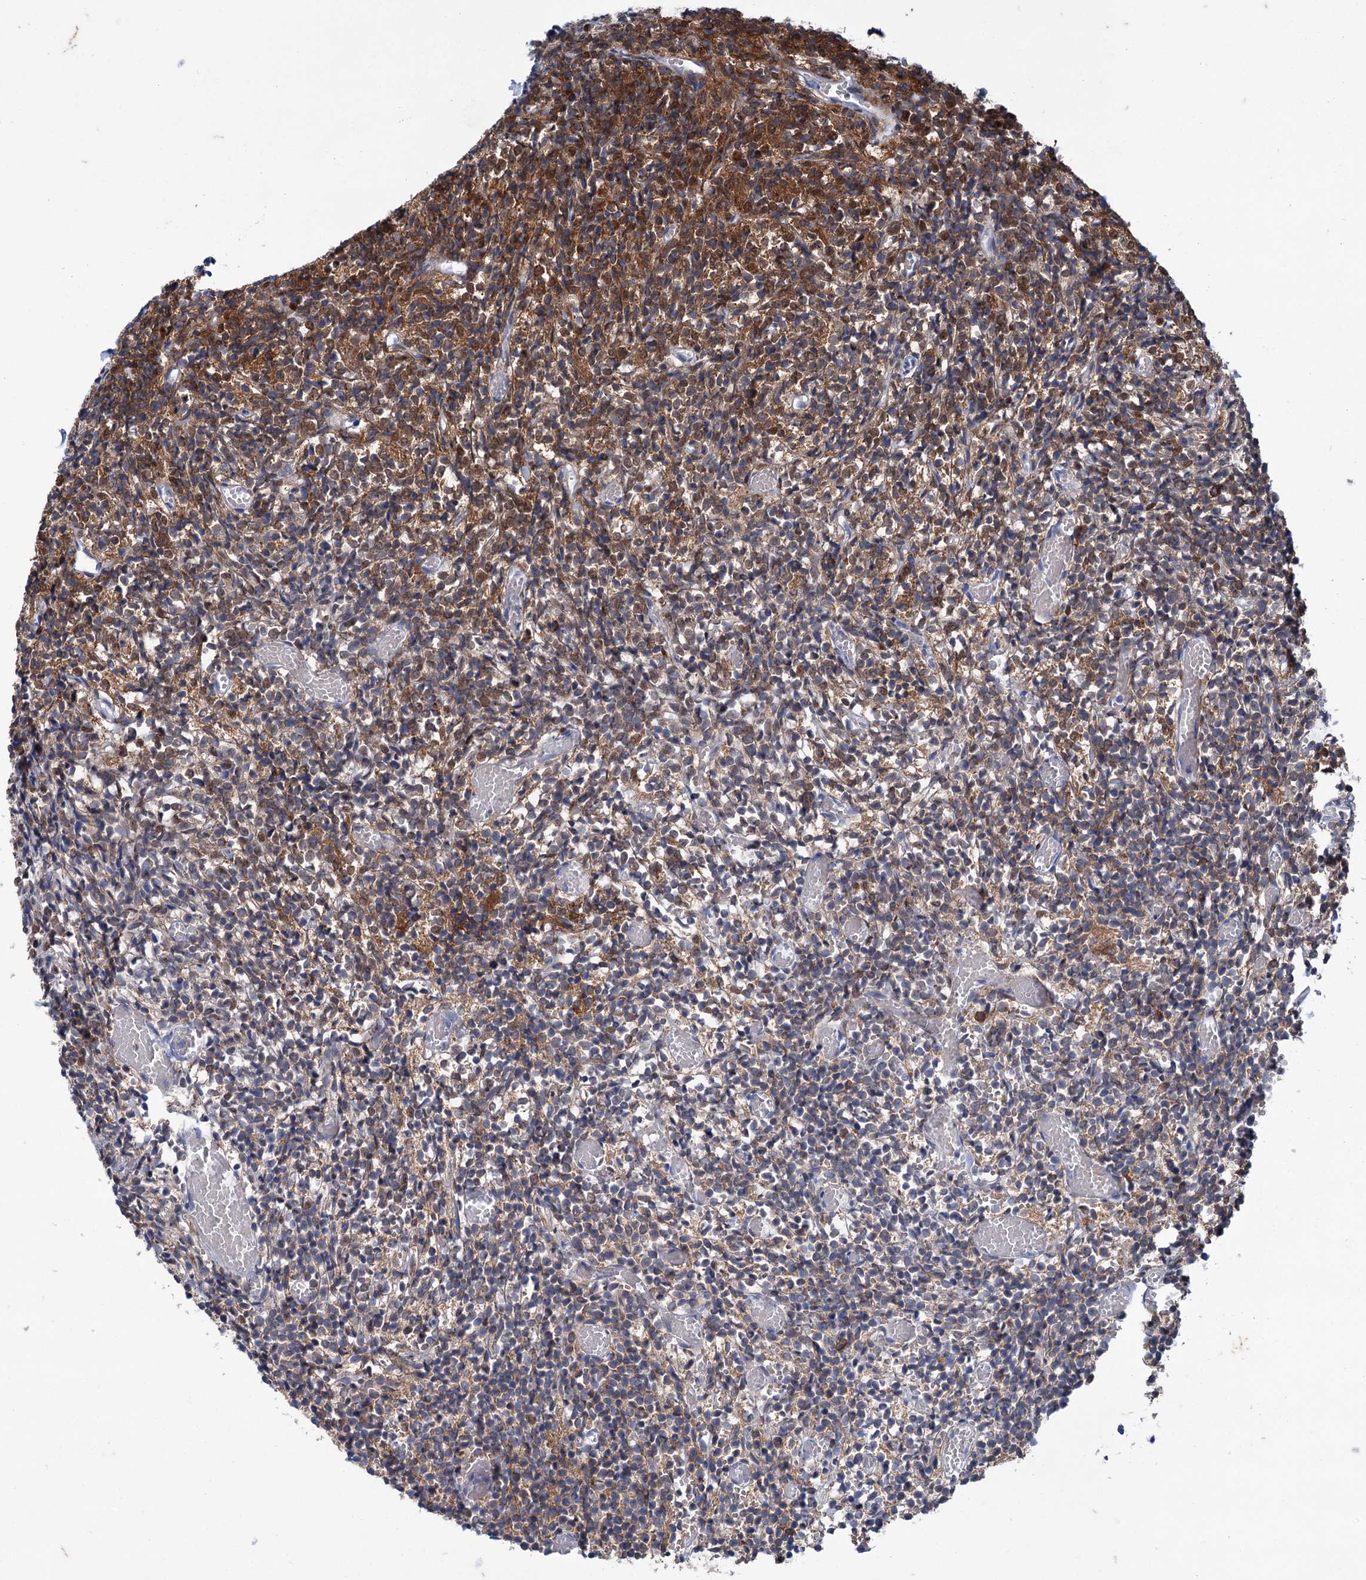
{"staining": {"intensity": "strong", "quantity": "25%-75%", "location": "cytoplasmic/membranous"}, "tissue": "glioma", "cell_type": "Tumor cells", "image_type": "cancer", "snomed": [{"axis": "morphology", "description": "Glioma, malignant, Low grade"}, {"axis": "topography", "description": "Brain"}], "caption": "This is an image of IHC staining of glioma, which shows strong expression in the cytoplasmic/membranous of tumor cells.", "gene": "MID1IP1", "patient": {"sex": "female", "age": 1}}